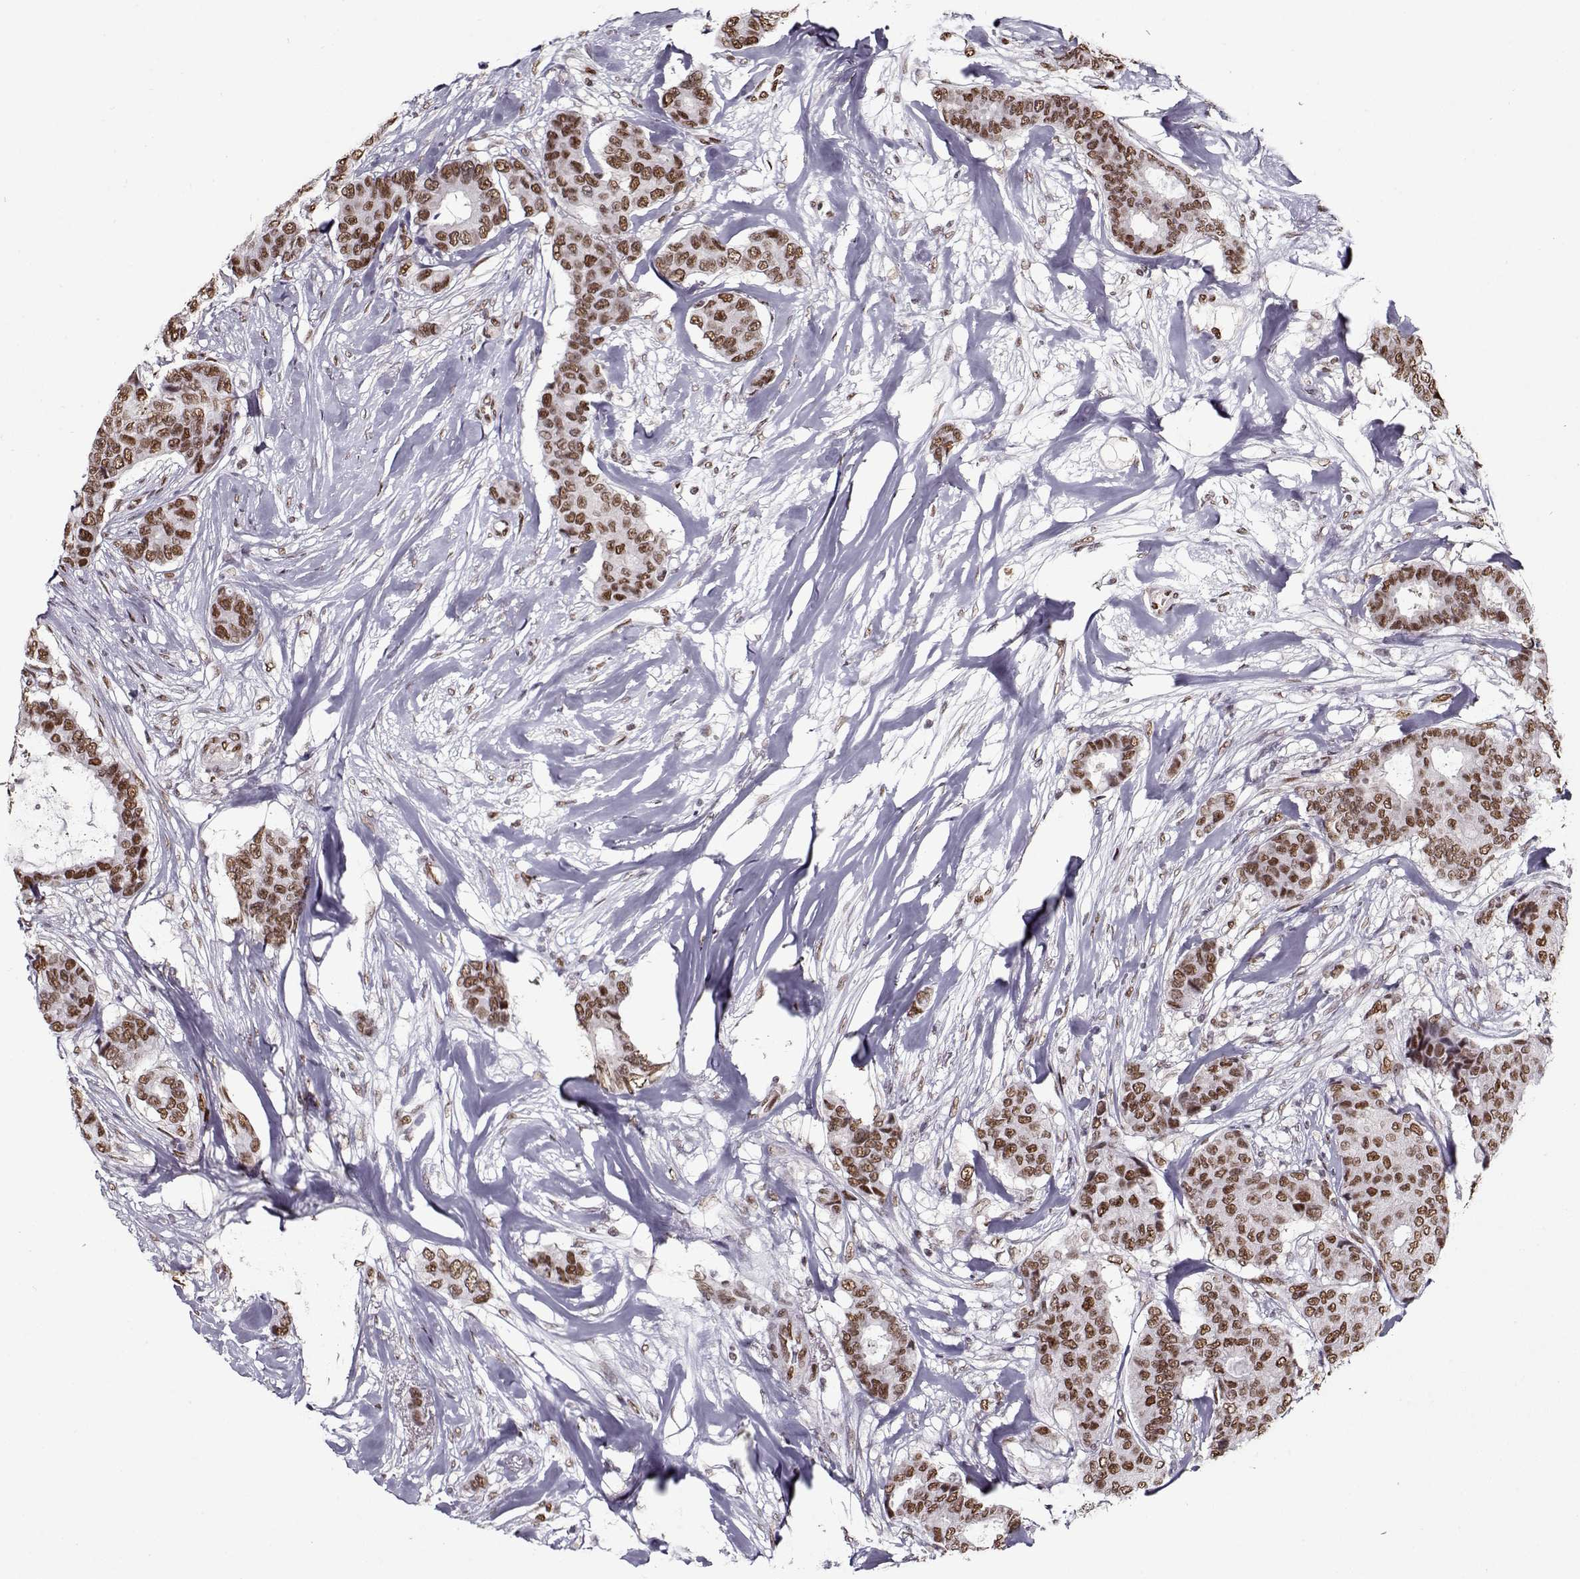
{"staining": {"intensity": "moderate", "quantity": ">75%", "location": "nuclear"}, "tissue": "breast cancer", "cell_type": "Tumor cells", "image_type": "cancer", "snomed": [{"axis": "morphology", "description": "Duct carcinoma"}, {"axis": "topography", "description": "Breast"}], "caption": "Human invasive ductal carcinoma (breast) stained with a brown dye displays moderate nuclear positive positivity in about >75% of tumor cells.", "gene": "PRMT8", "patient": {"sex": "female", "age": 75}}